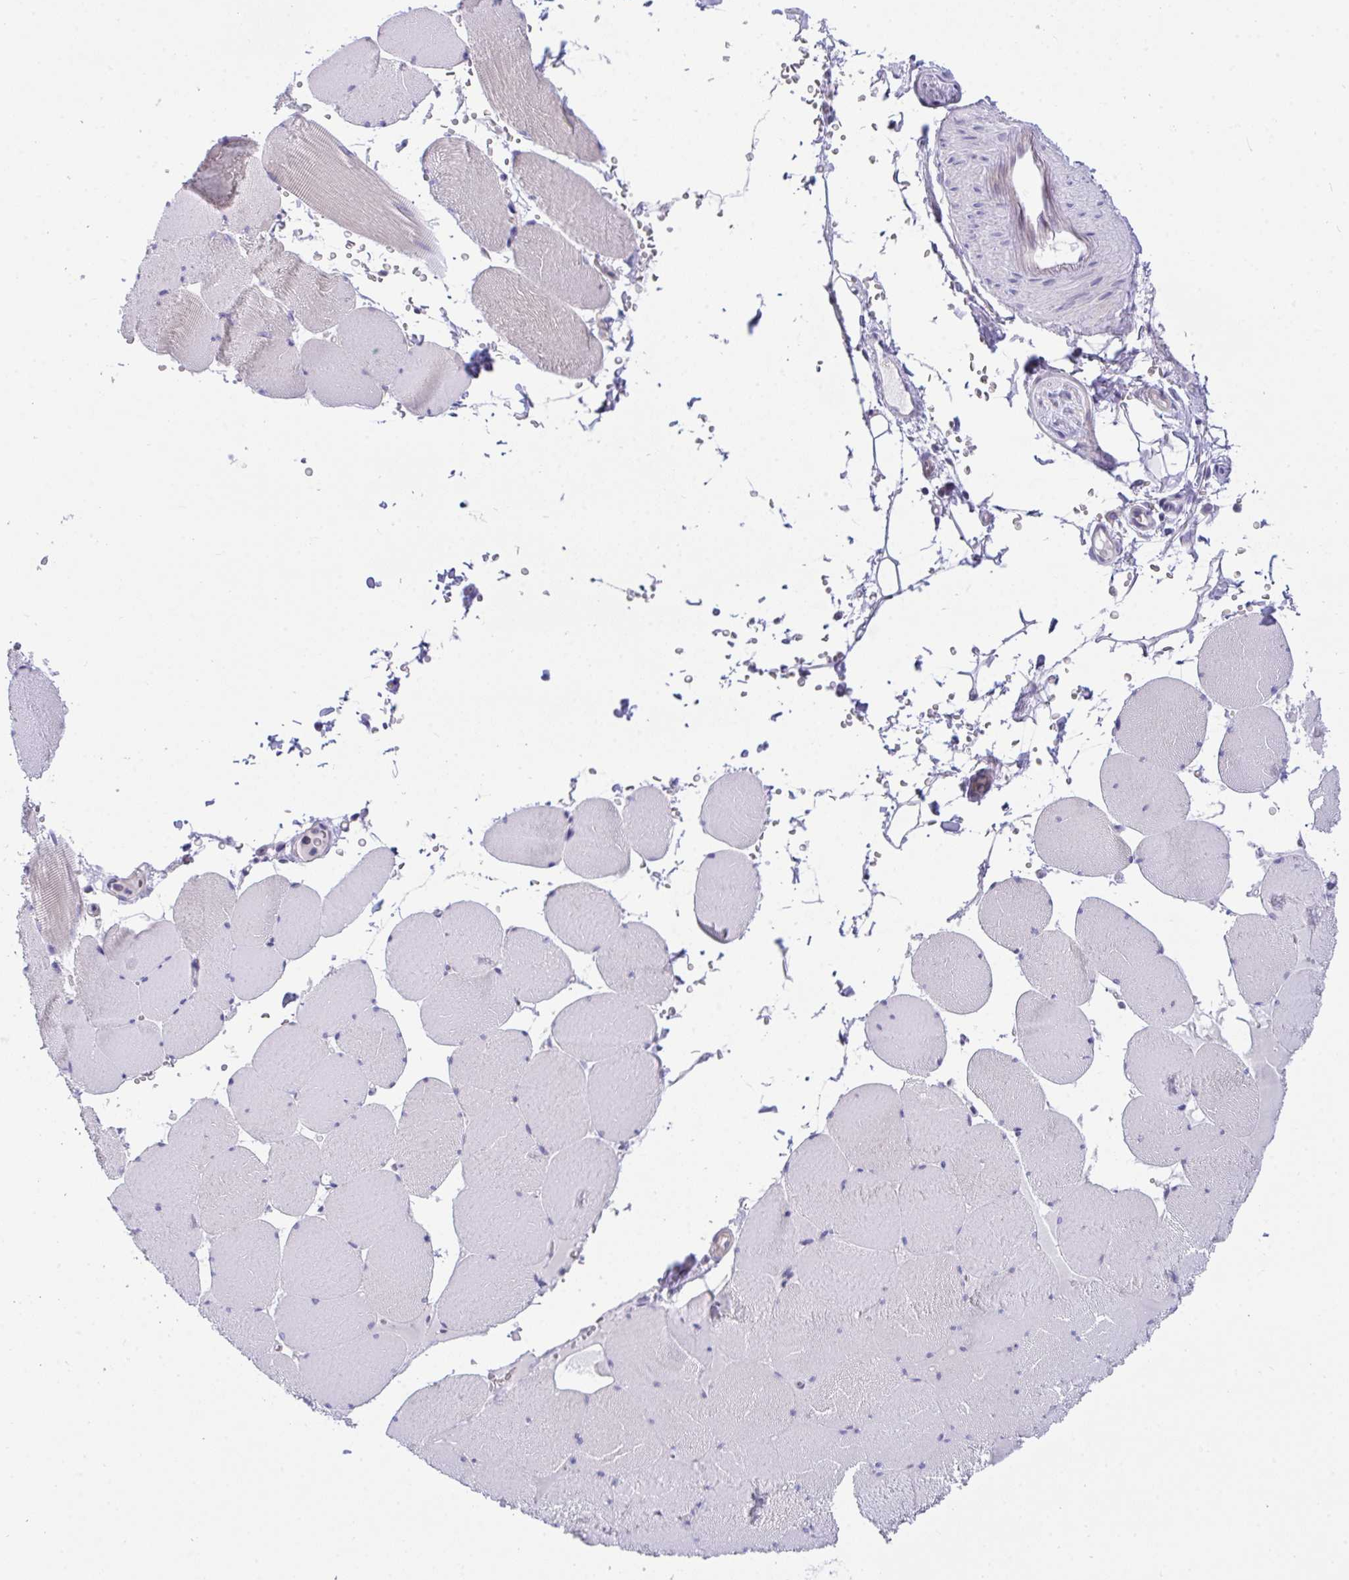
{"staining": {"intensity": "weak", "quantity": "25%-75%", "location": "cytoplasmic/membranous"}, "tissue": "skeletal muscle", "cell_type": "Myocytes", "image_type": "normal", "snomed": [{"axis": "morphology", "description": "Normal tissue, NOS"}, {"axis": "topography", "description": "Skeletal muscle"}, {"axis": "topography", "description": "Head-Neck"}], "caption": "Skeletal muscle was stained to show a protein in brown. There is low levels of weak cytoplasmic/membranous positivity in approximately 25%-75% of myocytes. Using DAB (brown) and hematoxylin (blue) stains, captured at high magnification using brightfield microscopy.", "gene": "HOXD12", "patient": {"sex": "male", "age": 66}}